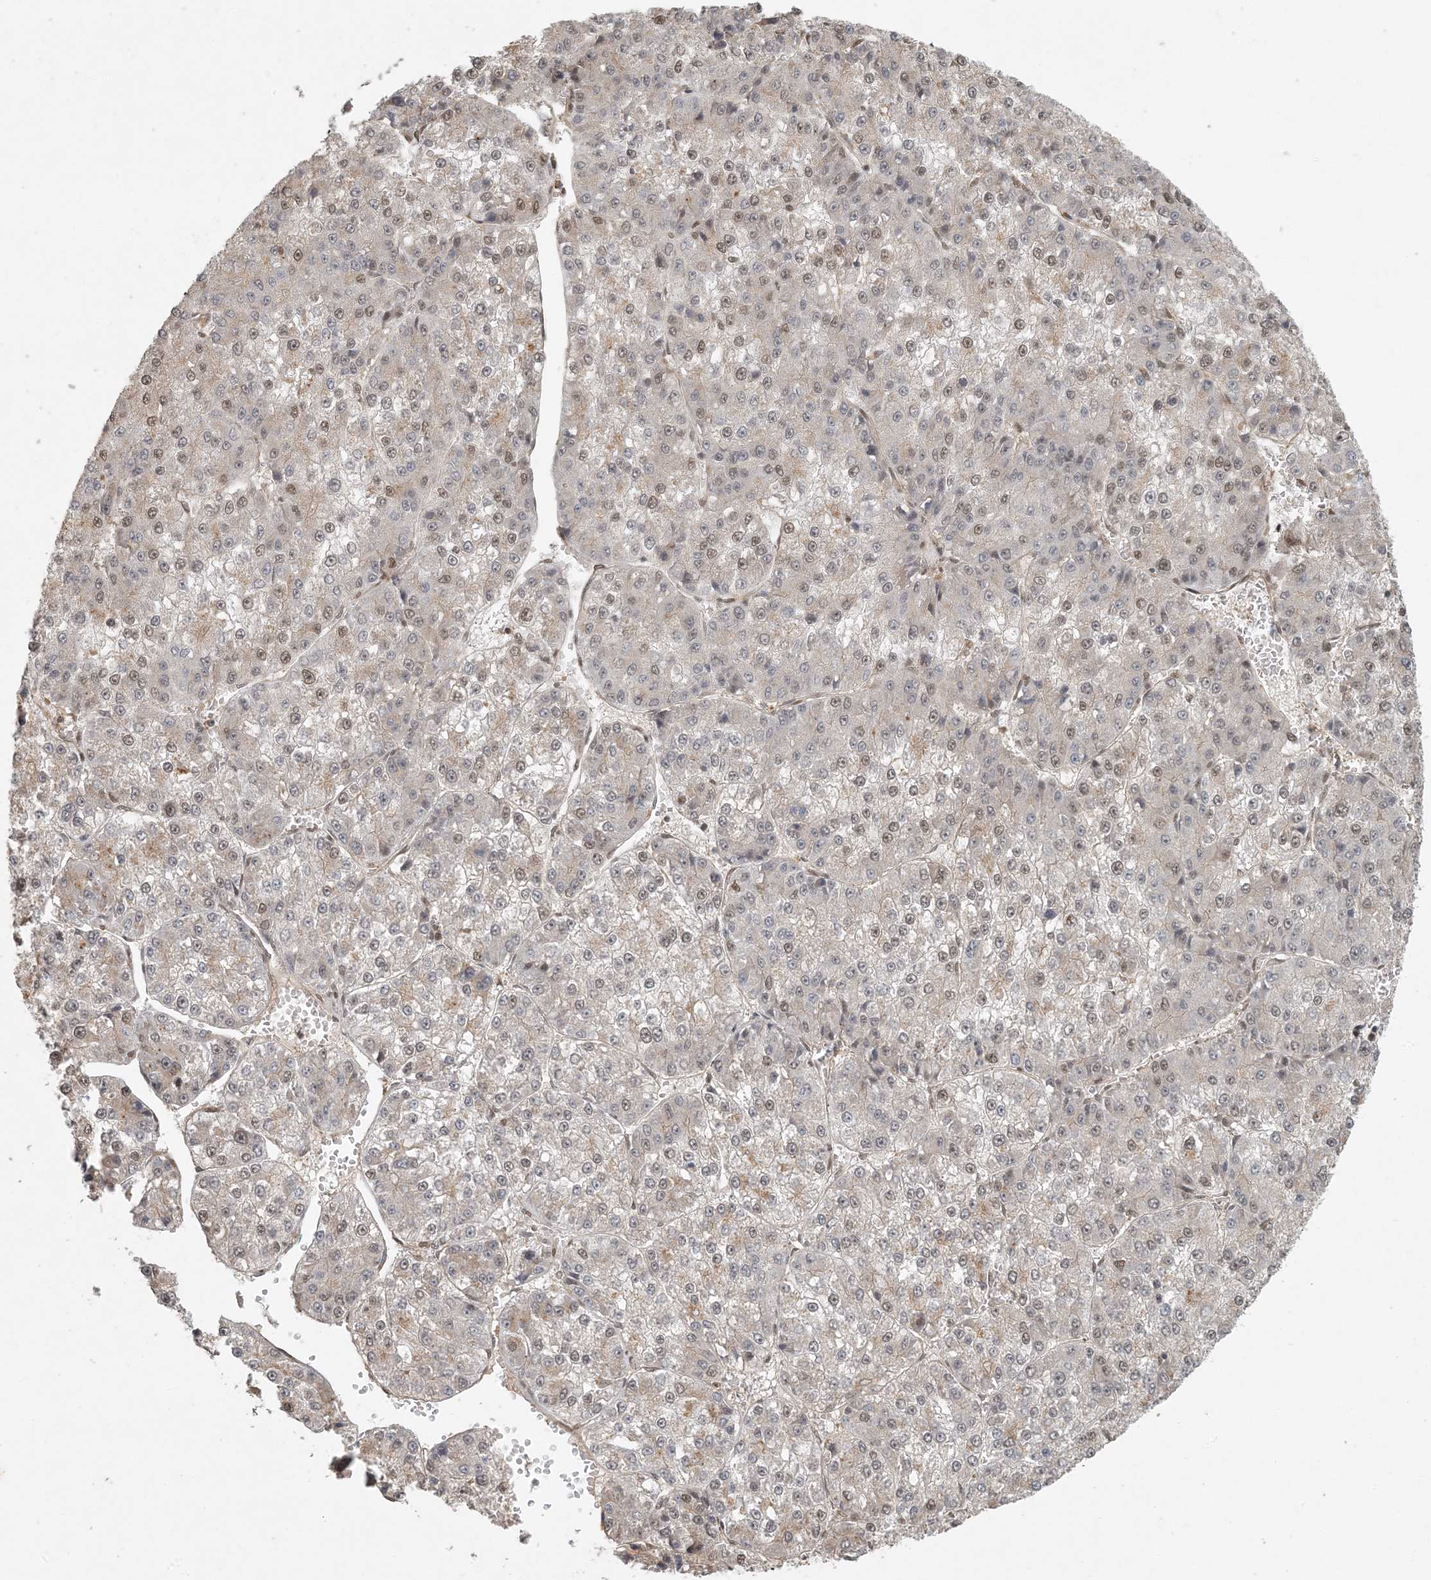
{"staining": {"intensity": "weak", "quantity": ">75%", "location": "cytoplasmic/membranous,nuclear"}, "tissue": "liver cancer", "cell_type": "Tumor cells", "image_type": "cancer", "snomed": [{"axis": "morphology", "description": "Carcinoma, Hepatocellular, NOS"}, {"axis": "topography", "description": "Liver"}], "caption": "High-magnification brightfield microscopy of liver hepatocellular carcinoma stained with DAB (brown) and counterstained with hematoxylin (blue). tumor cells exhibit weak cytoplasmic/membranous and nuclear expression is appreciated in approximately>75% of cells.", "gene": "AK9", "patient": {"sex": "female", "age": 73}}